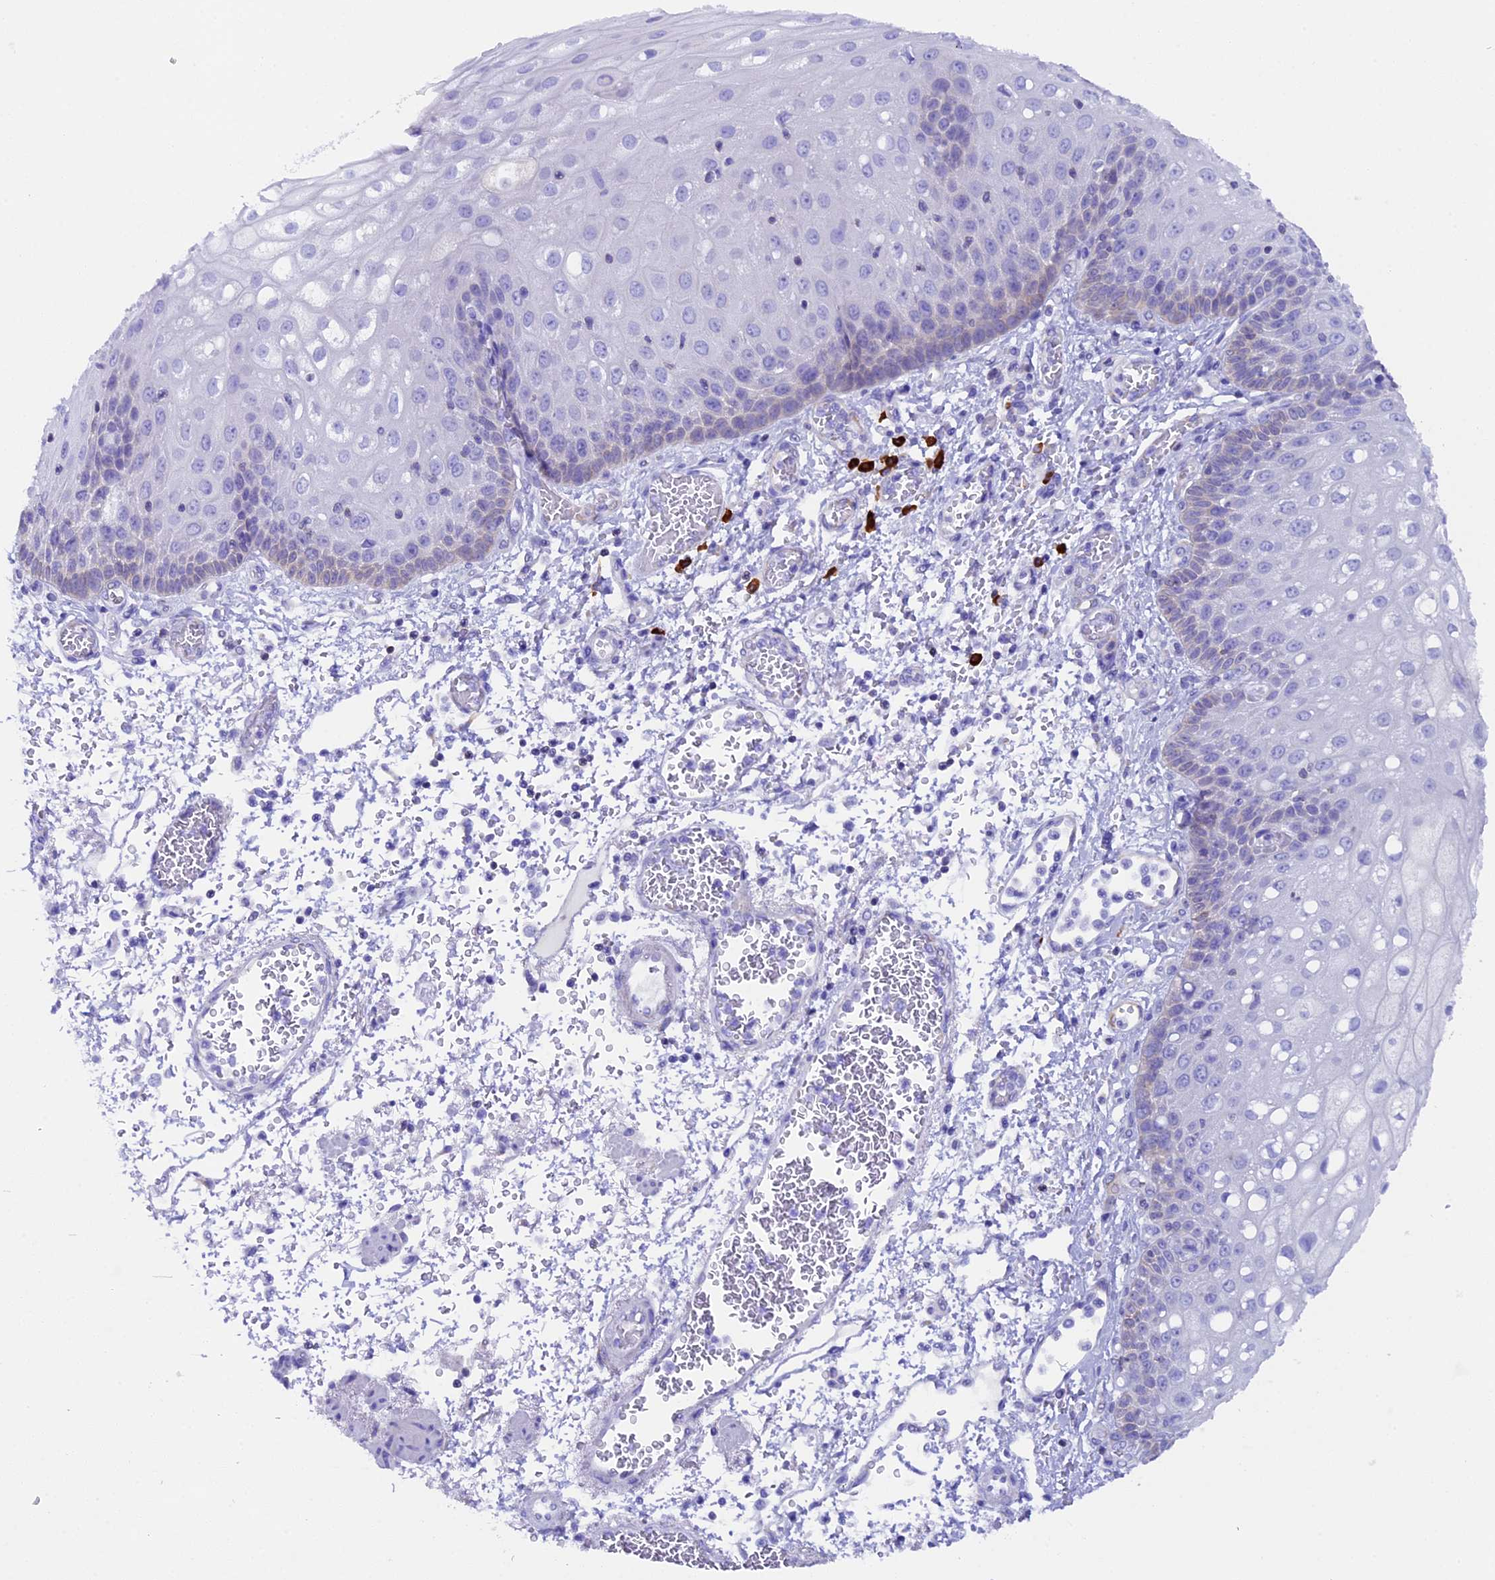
{"staining": {"intensity": "moderate", "quantity": "<25%", "location": "cytoplasmic/membranous"}, "tissue": "esophagus", "cell_type": "Squamous epithelial cells", "image_type": "normal", "snomed": [{"axis": "morphology", "description": "Normal tissue, NOS"}, {"axis": "topography", "description": "Esophagus"}], "caption": "IHC of normal human esophagus displays low levels of moderate cytoplasmic/membranous positivity in about <25% of squamous epithelial cells. The staining was performed using DAB to visualize the protein expression in brown, while the nuclei were stained in blue with hematoxylin (Magnification: 20x).", "gene": "FKBP11", "patient": {"sex": "male", "age": 81}}